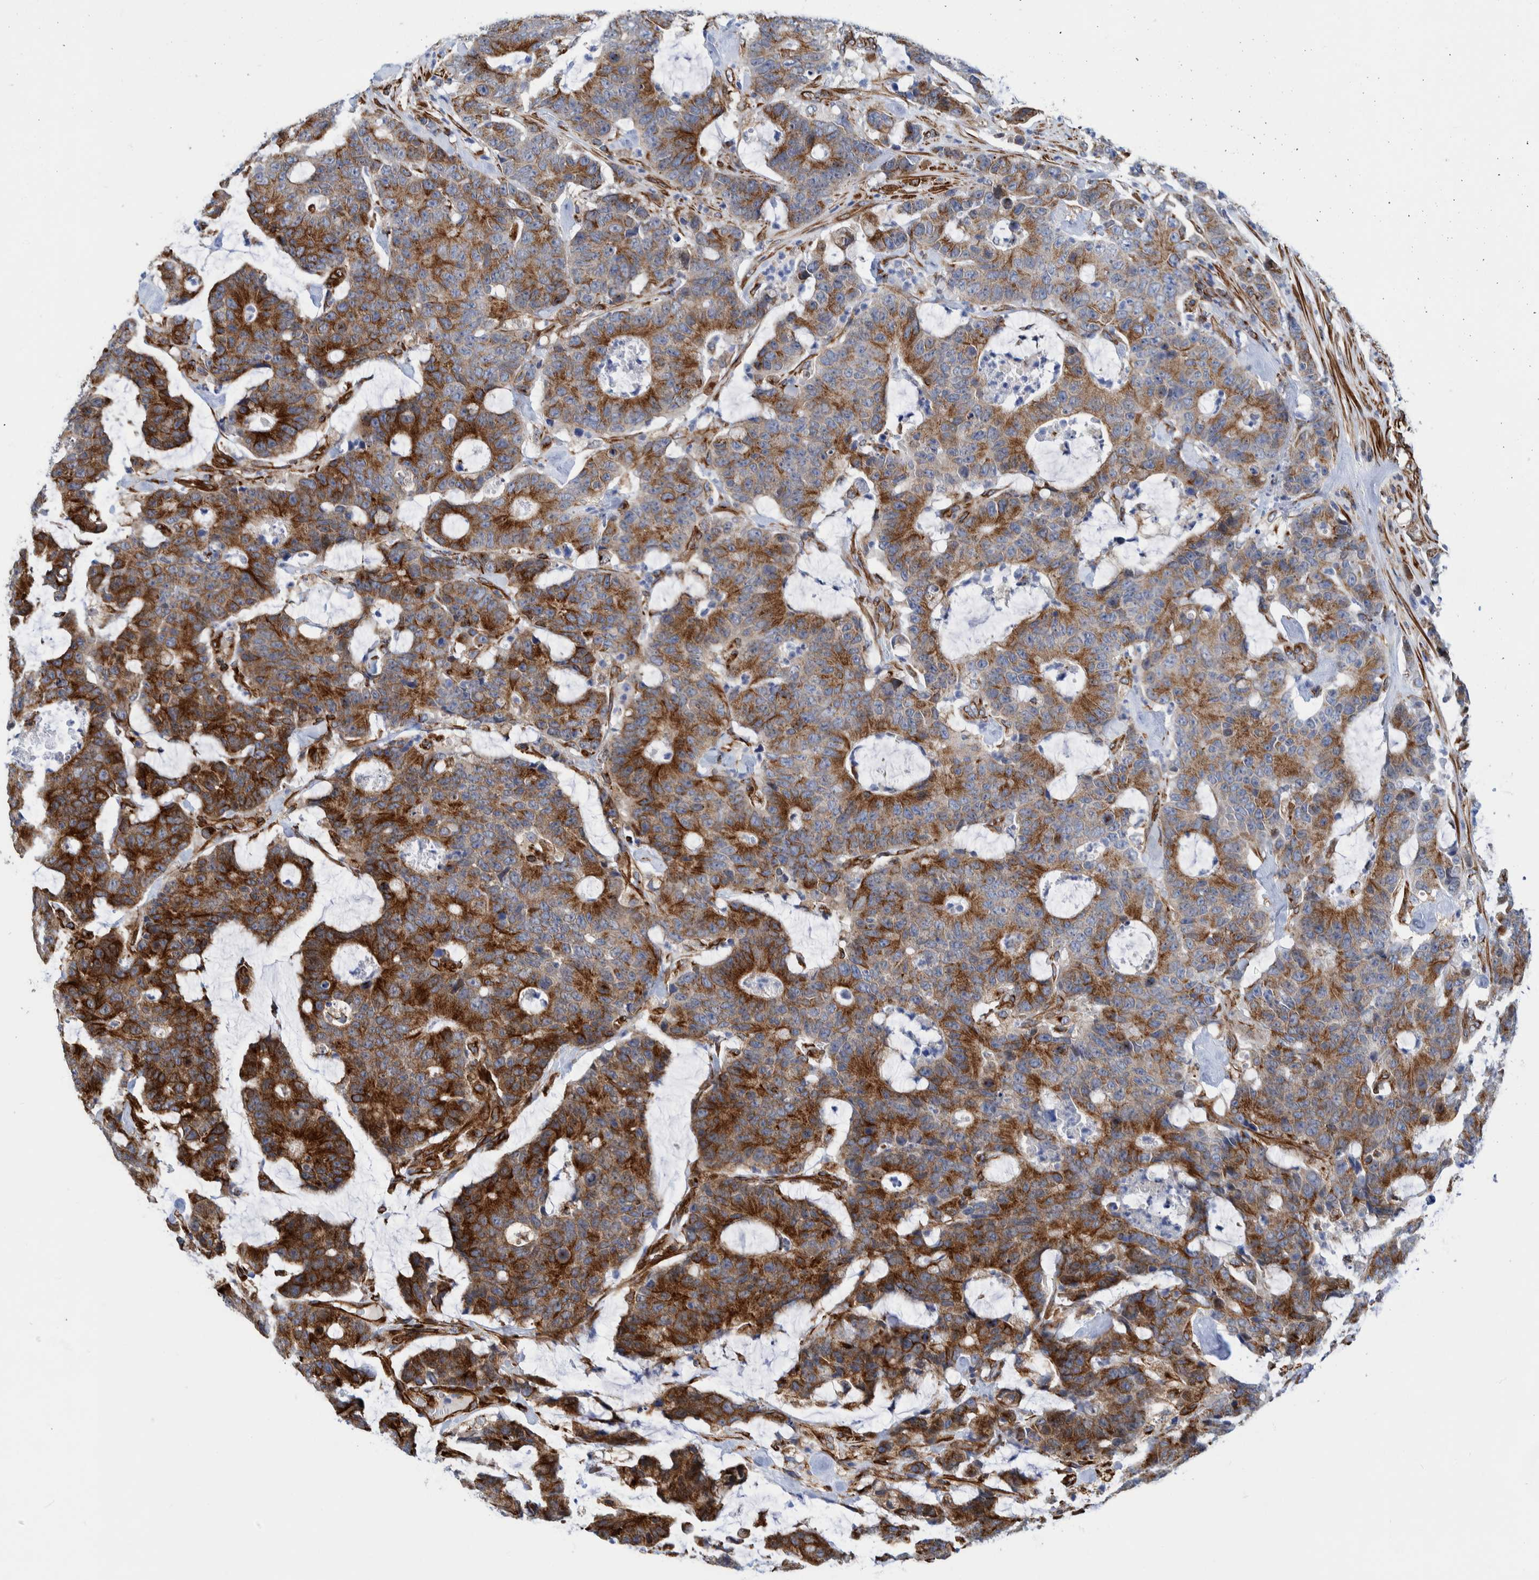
{"staining": {"intensity": "strong", "quantity": ">75%", "location": "cytoplasmic/membranous"}, "tissue": "colorectal cancer", "cell_type": "Tumor cells", "image_type": "cancer", "snomed": [{"axis": "morphology", "description": "Adenocarcinoma, NOS"}, {"axis": "topography", "description": "Colon"}], "caption": "Colorectal cancer (adenocarcinoma) tissue shows strong cytoplasmic/membranous positivity in approximately >75% of tumor cells", "gene": "CCDC57", "patient": {"sex": "female", "age": 86}}